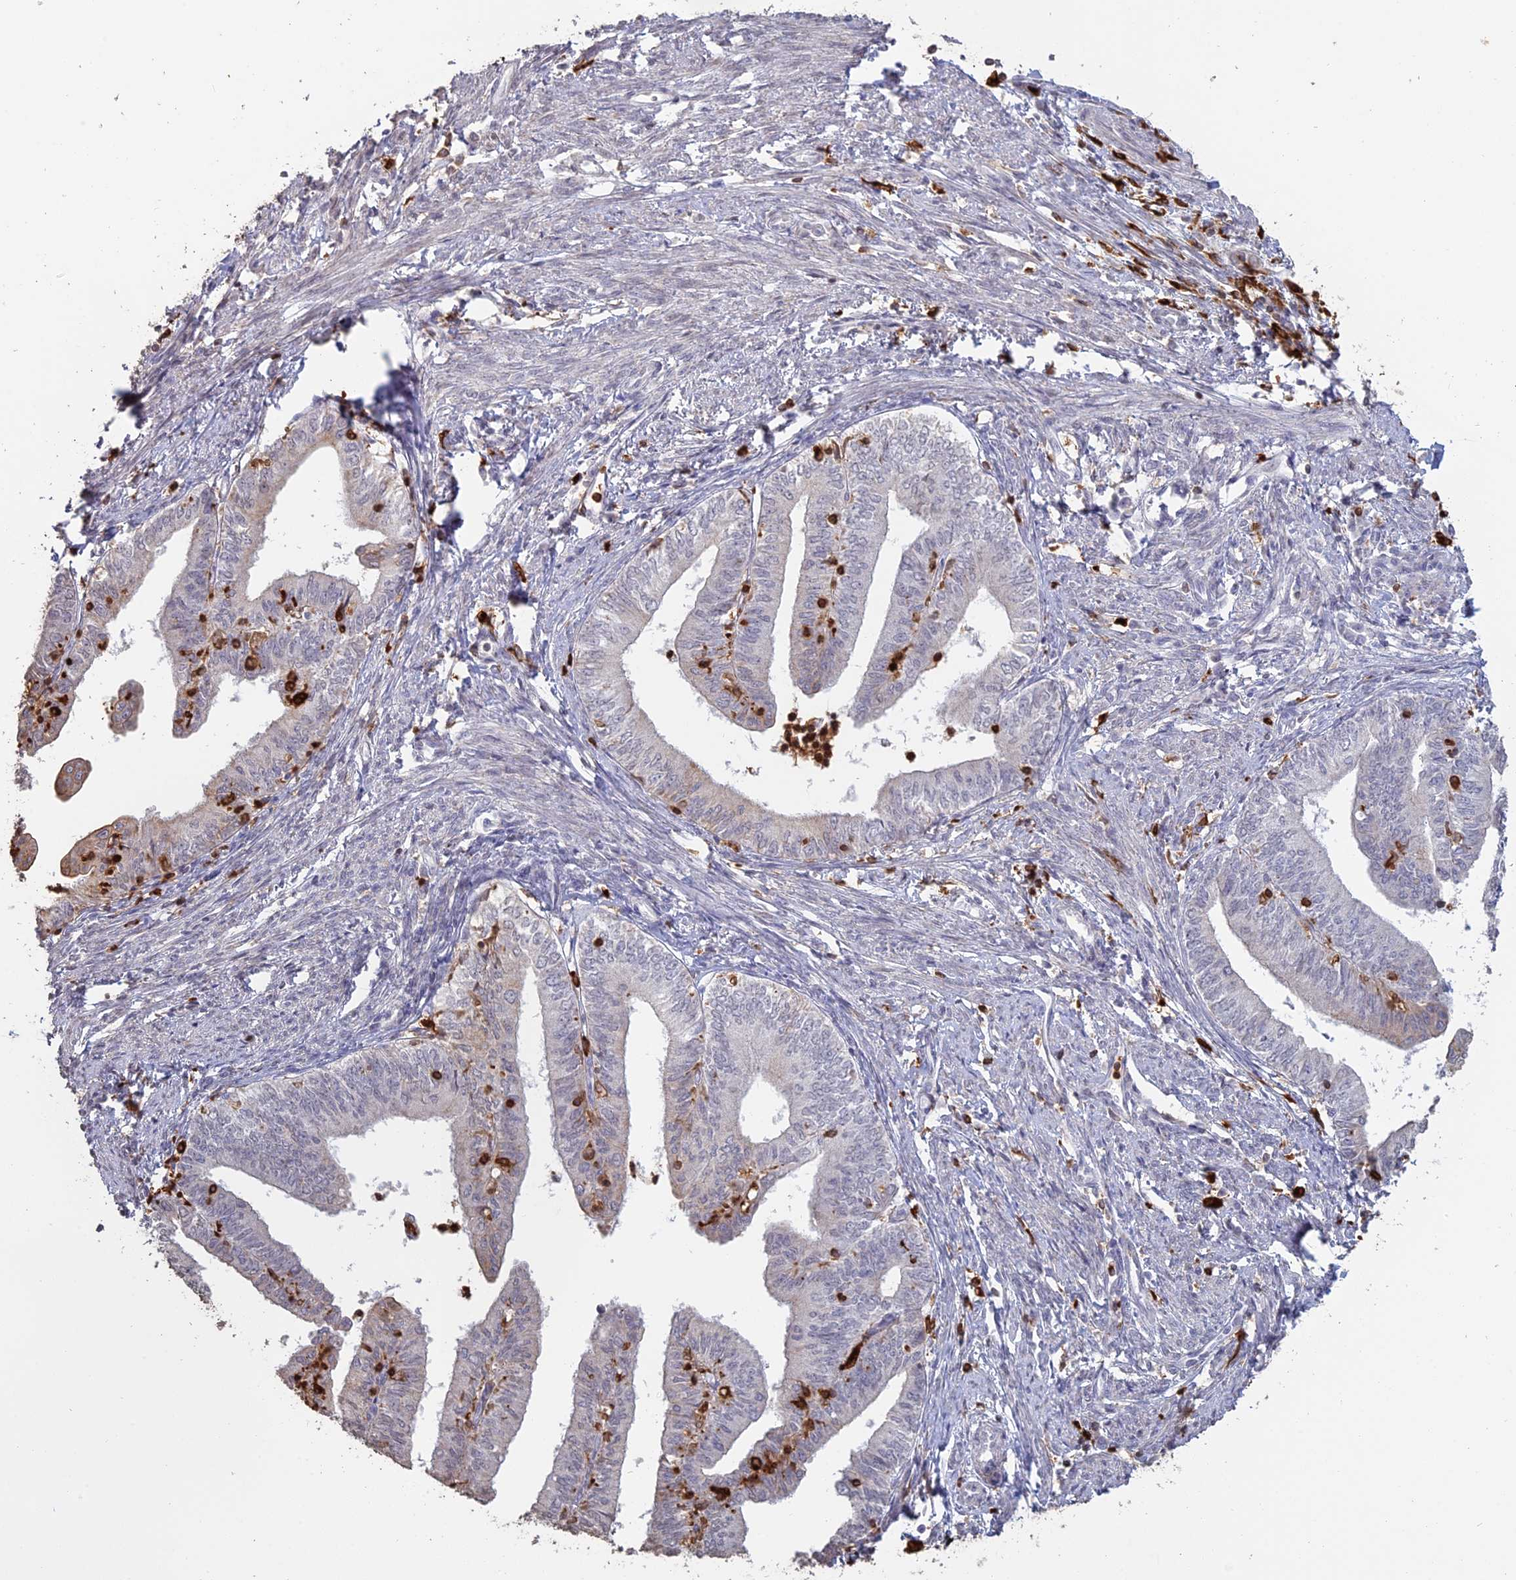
{"staining": {"intensity": "negative", "quantity": "none", "location": "none"}, "tissue": "endometrial cancer", "cell_type": "Tumor cells", "image_type": "cancer", "snomed": [{"axis": "morphology", "description": "Adenocarcinoma, NOS"}, {"axis": "topography", "description": "Endometrium"}], "caption": "Micrograph shows no protein expression in tumor cells of endometrial cancer tissue.", "gene": "APOBR", "patient": {"sex": "female", "age": 66}}